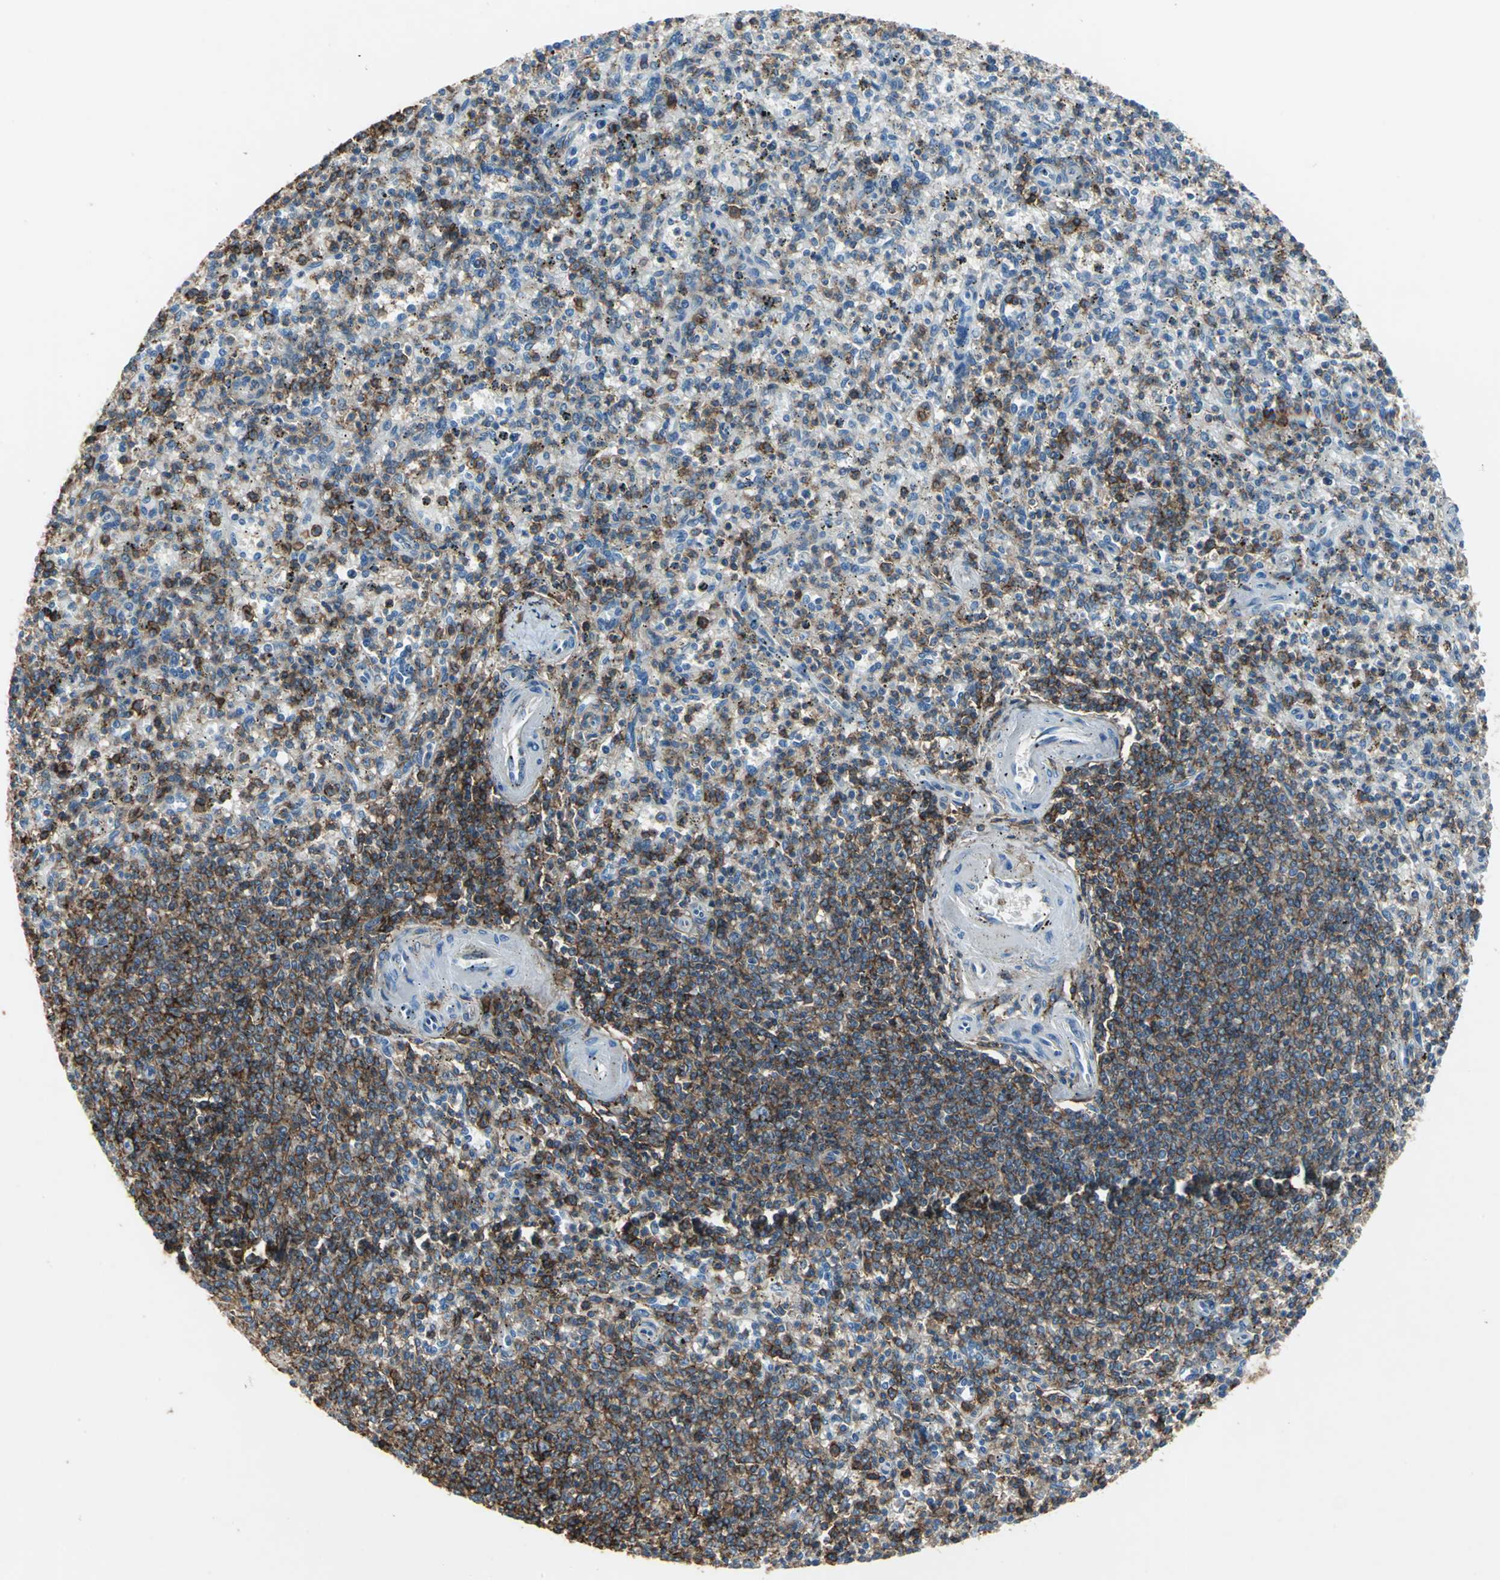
{"staining": {"intensity": "moderate", "quantity": "25%-75%", "location": "cytoplasmic/membranous"}, "tissue": "spleen", "cell_type": "Cells in red pulp", "image_type": "normal", "snomed": [{"axis": "morphology", "description": "Normal tissue, NOS"}, {"axis": "topography", "description": "Spleen"}], "caption": "Immunohistochemical staining of unremarkable spleen reveals 25%-75% levels of moderate cytoplasmic/membranous protein staining in approximately 25%-75% of cells in red pulp.", "gene": "CD44", "patient": {"sex": "male", "age": 72}}